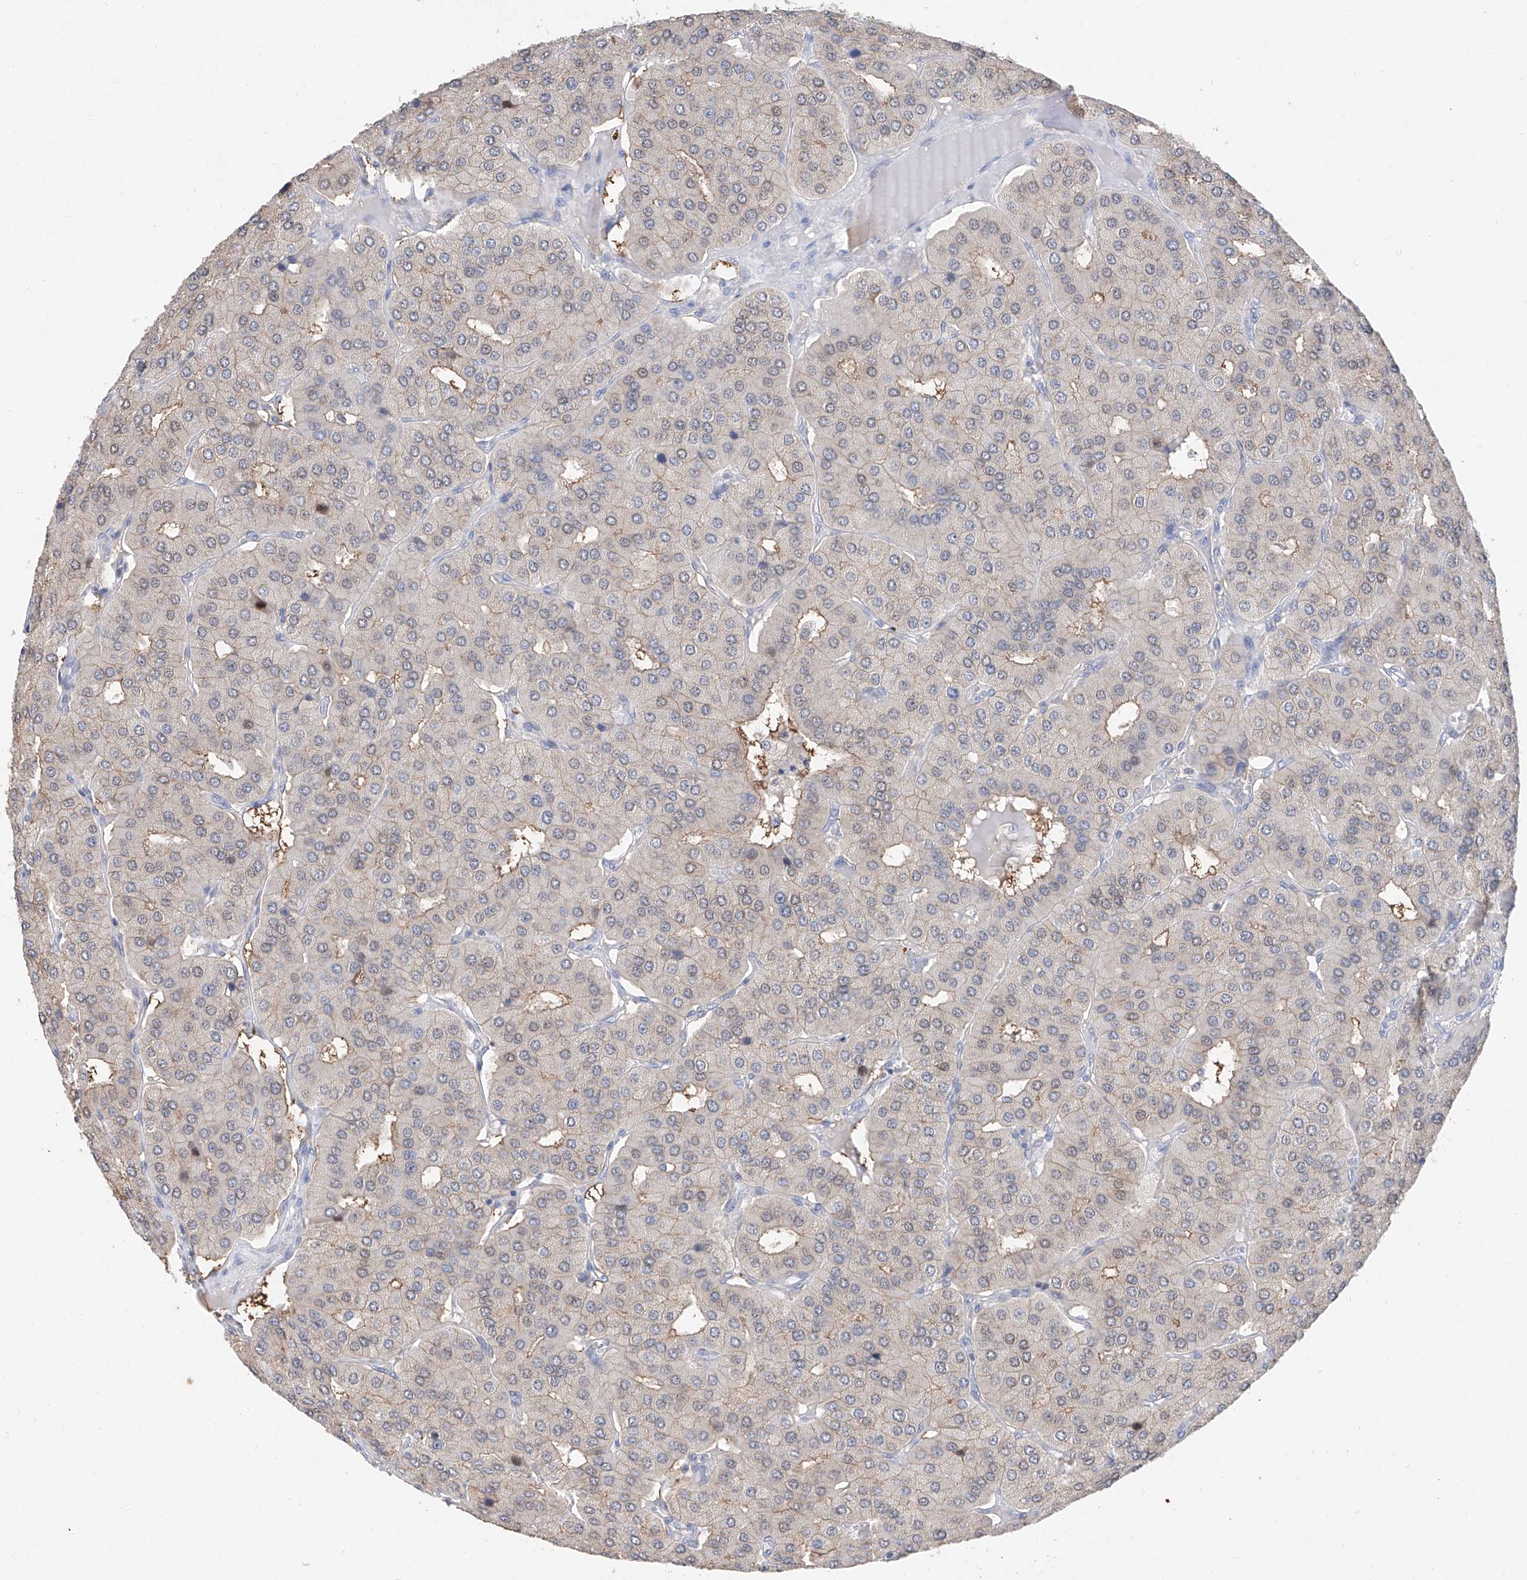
{"staining": {"intensity": "weak", "quantity": "<25%", "location": "cytoplasmic/membranous"}, "tissue": "parathyroid gland", "cell_type": "Glandular cells", "image_type": "normal", "snomed": [{"axis": "morphology", "description": "Normal tissue, NOS"}, {"axis": "morphology", "description": "Adenoma, NOS"}, {"axis": "topography", "description": "Parathyroid gland"}], "caption": "DAB (3,3'-diaminobenzidine) immunohistochemical staining of unremarkable parathyroid gland demonstrates no significant positivity in glandular cells. (DAB IHC, high magnification).", "gene": "FUCA2", "patient": {"sex": "female", "age": 86}}